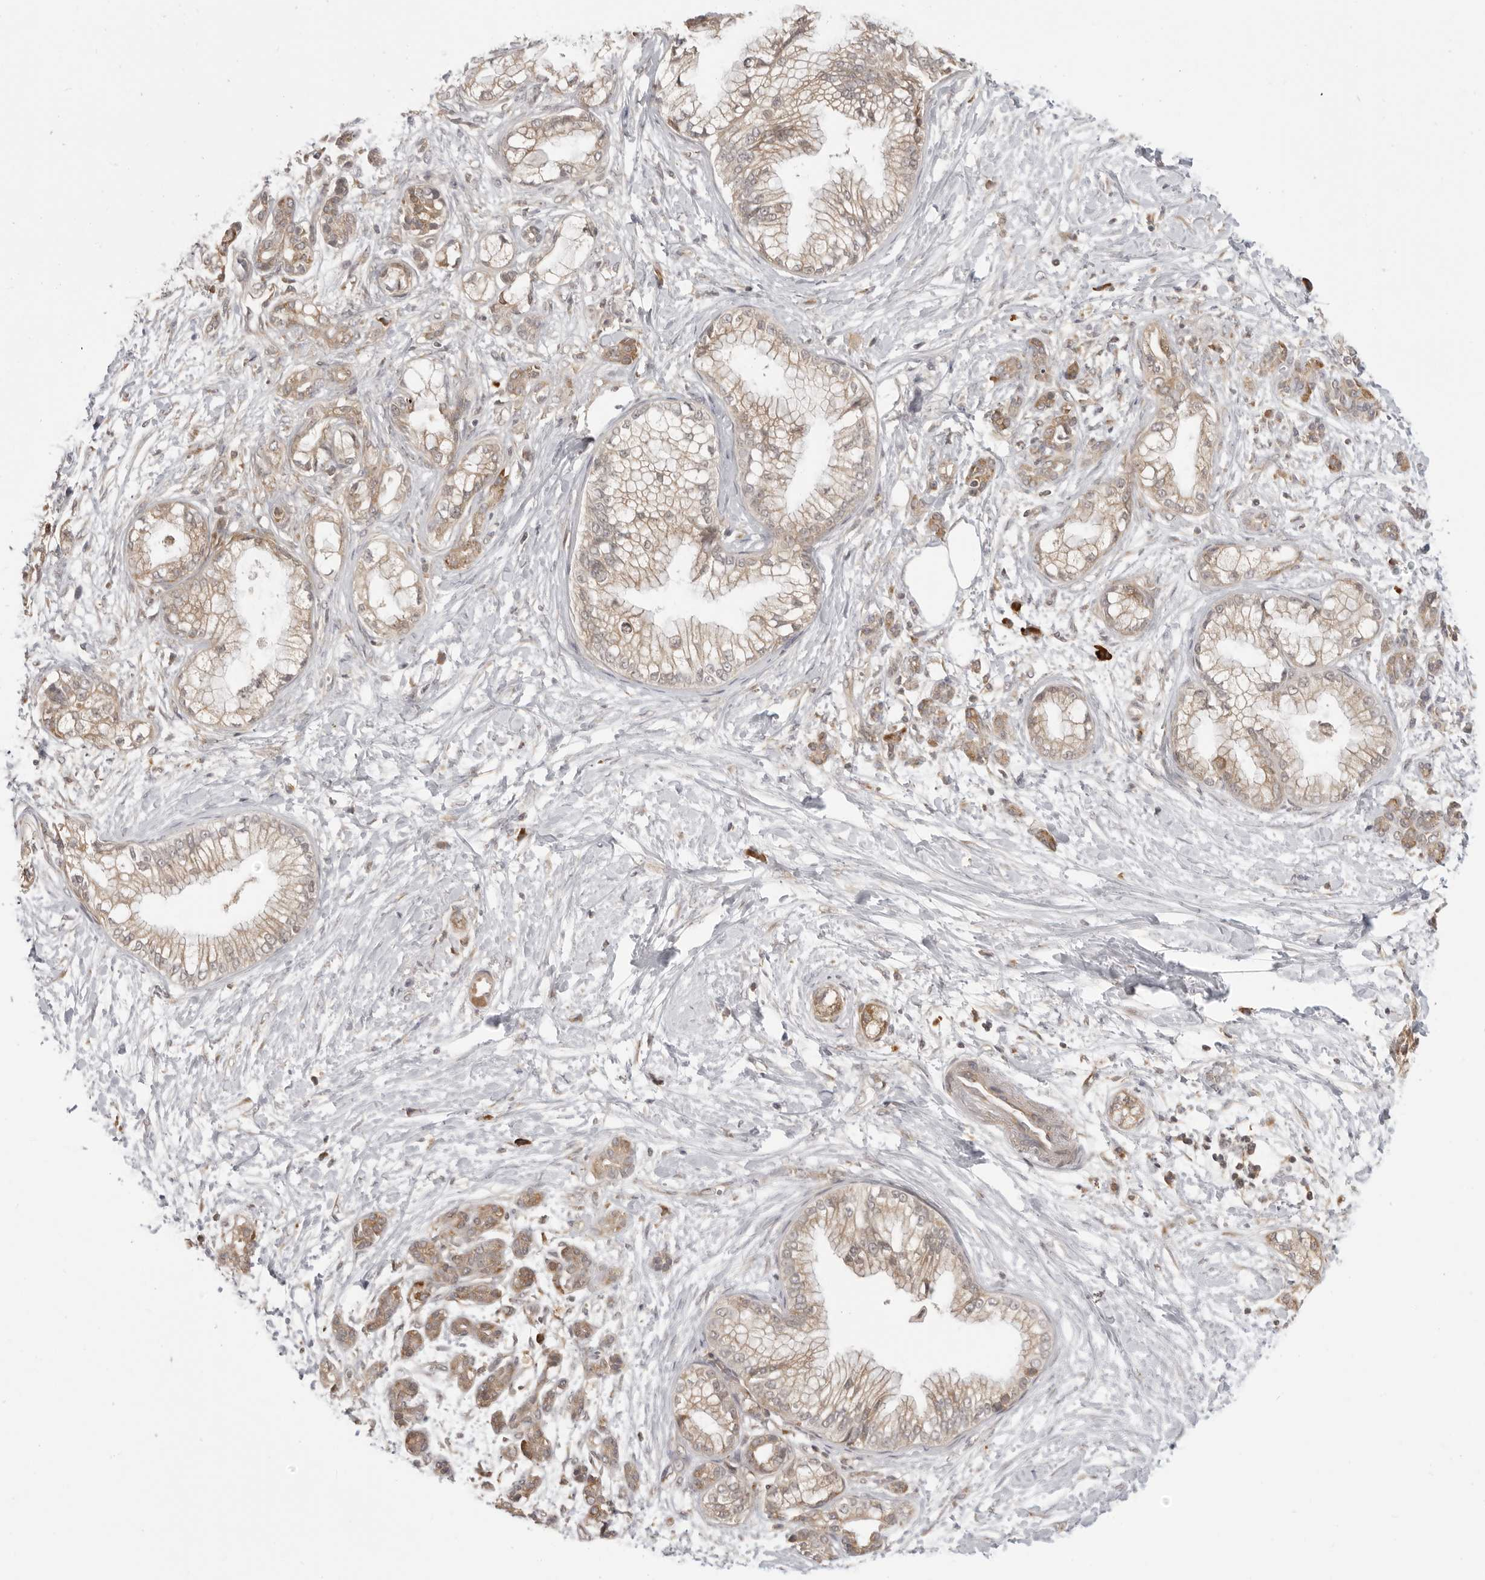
{"staining": {"intensity": "moderate", "quantity": ">75%", "location": "cytoplasmic/membranous"}, "tissue": "pancreatic cancer", "cell_type": "Tumor cells", "image_type": "cancer", "snomed": [{"axis": "morphology", "description": "Adenocarcinoma, NOS"}, {"axis": "topography", "description": "Pancreas"}], "caption": "Immunohistochemical staining of pancreatic cancer (adenocarcinoma) reveals medium levels of moderate cytoplasmic/membranous protein expression in approximately >75% of tumor cells.", "gene": "PRRC2A", "patient": {"sex": "male", "age": 68}}